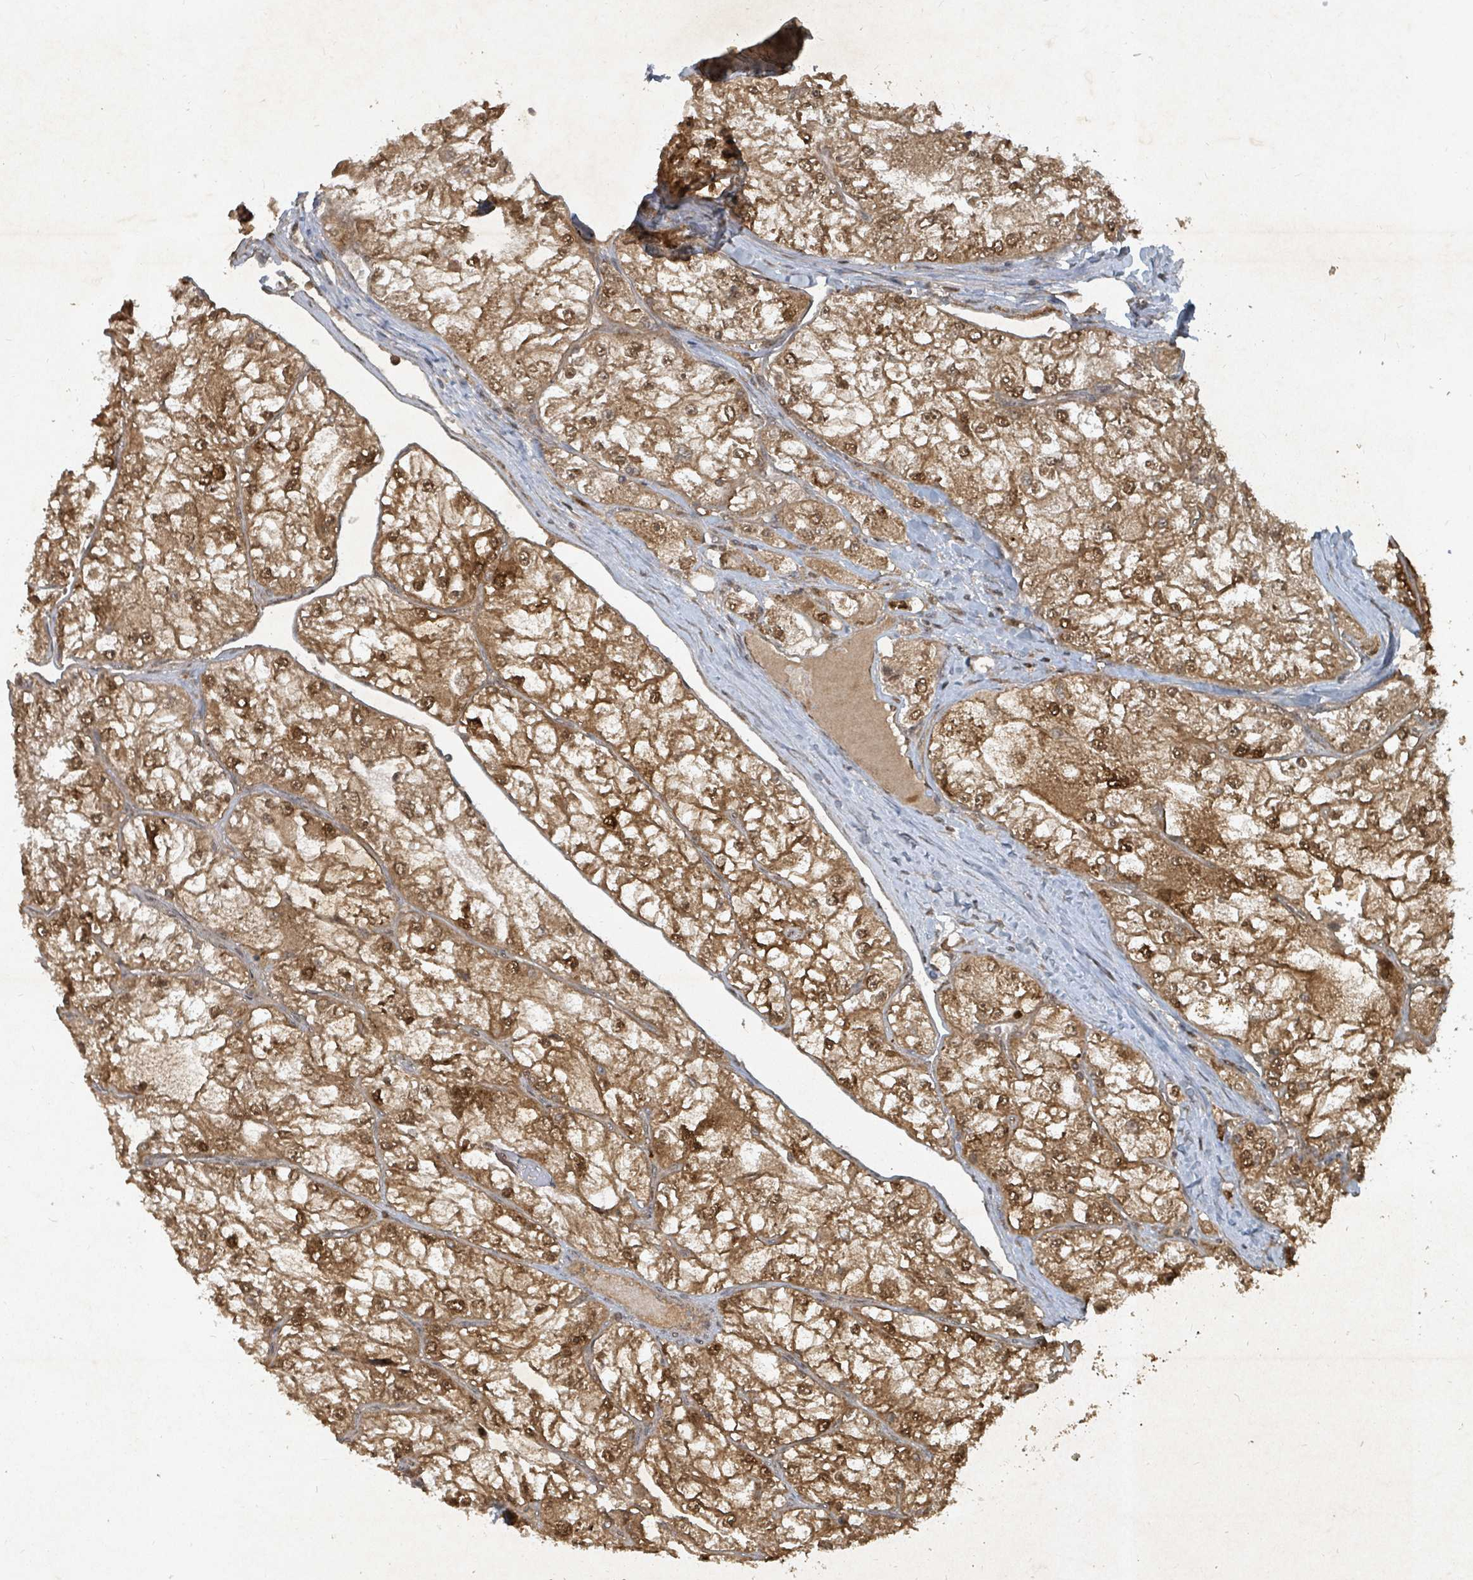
{"staining": {"intensity": "moderate", "quantity": ">75%", "location": "cytoplasmic/membranous,nuclear"}, "tissue": "renal cancer", "cell_type": "Tumor cells", "image_type": "cancer", "snomed": [{"axis": "morphology", "description": "Adenocarcinoma, NOS"}, {"axis": "topography", "description": "Kidney"}], "caption": "Immunohistochemical staining of renal adenocarcinoma demonstrates medium levels of moderate cytoplasmic/membranous and nuclear expression in about >75% of tumor cells. (IHC, brightfield microscopy, high magnification).", "gene": "KDM4E", "patient": {"sex": "female", "age": 72}}